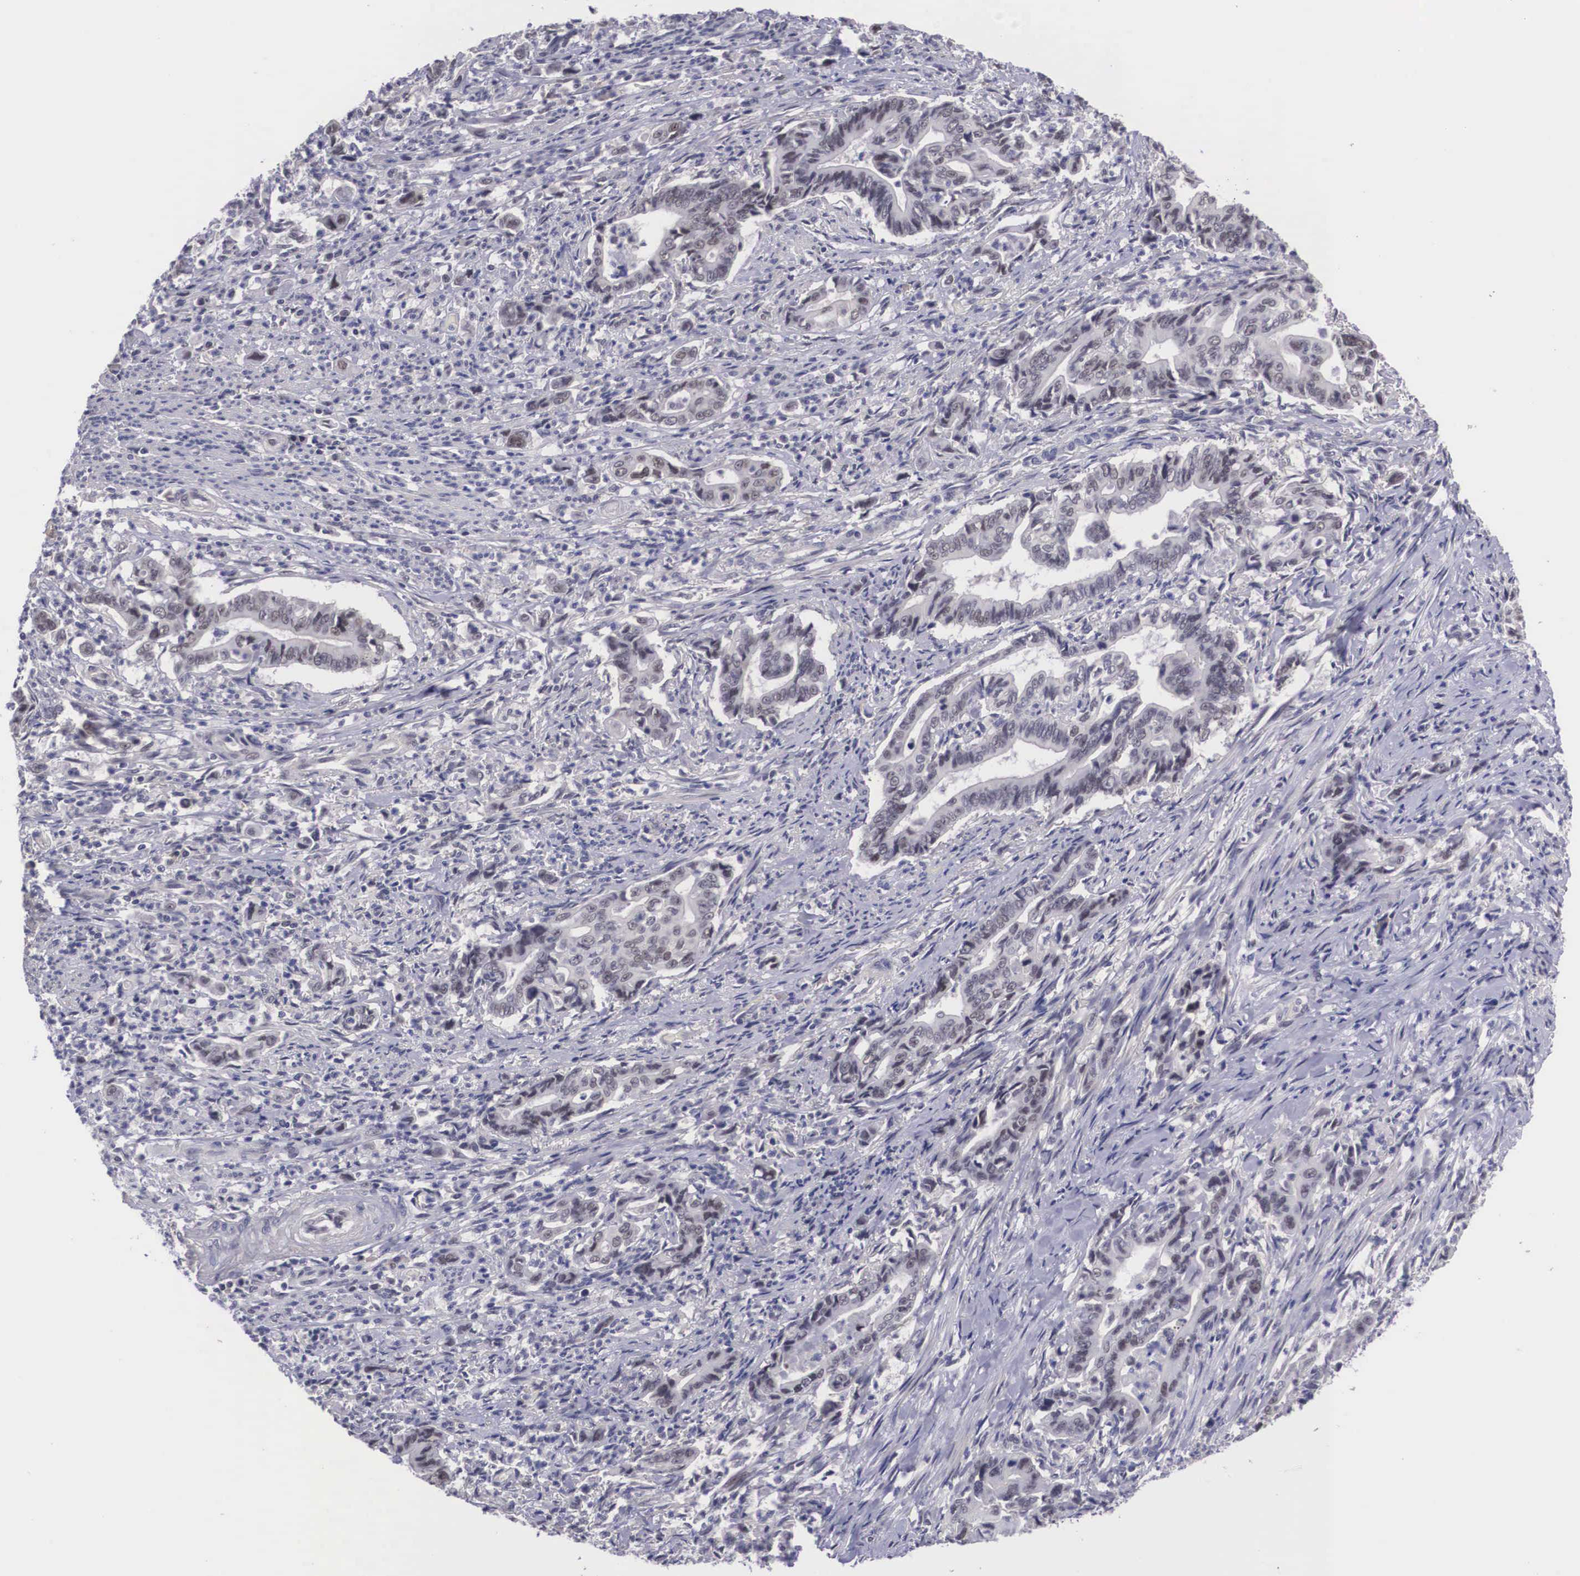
{"staining": {"intensity": "weak", "quantity": "<25%", "location": "nuclear"}, "tissue": "stomach cancer", "cell_type": "Tumor cells", "image_type": "cancer", "snomed": [{"axis": "morphology", "description": "Adenocarcinoma, NOS"}, {"axis": "topography", "description": "Stomach"}], "caption": "High magnification brightfield microscopy of stomach adenocarcinoma stained with DAB (brown) and counterstained with hematoxylin (blue): tumor cells show no significant staining. (Stains: DAB immunohistochemistry with hematoxylin counter stain, Microscopy: brightfield microscopy at high magnification).", "gene": "ZNF275", "patient": {"sex": "female", "age": 76}}